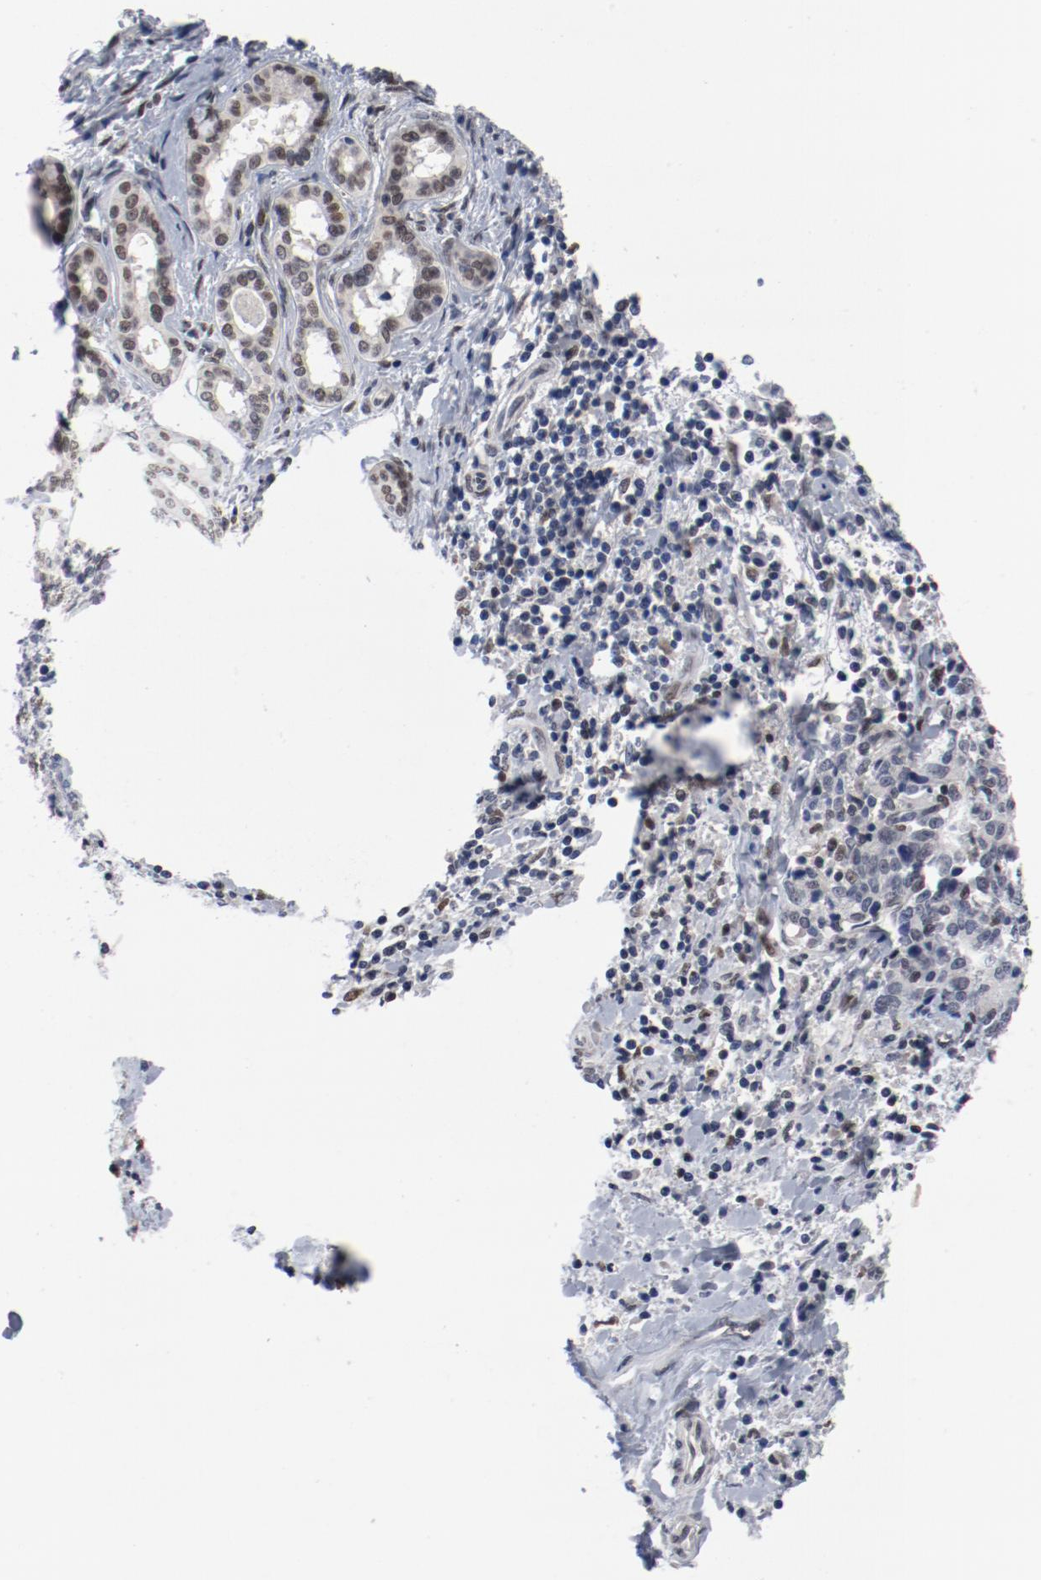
{"staining": {"intensity": "moderate", "quantity": ">75%", "location": "nuclear"}, "tissue": "liver cancer", "cell_type": "Tumor cells", "image_type": "cancer", "snomed": [{"axis": "morphology", "description": "Cholangiocarcinoma"}, {"axis": "topography", "description": "Liver"}], "caption": "Moderate nuclear protein staining is present in approximately >75% of tumor cells in cholangiocarcinoma (liver).", "gene": "ARNT", "patient": {"sex": "male", "age": 57}}